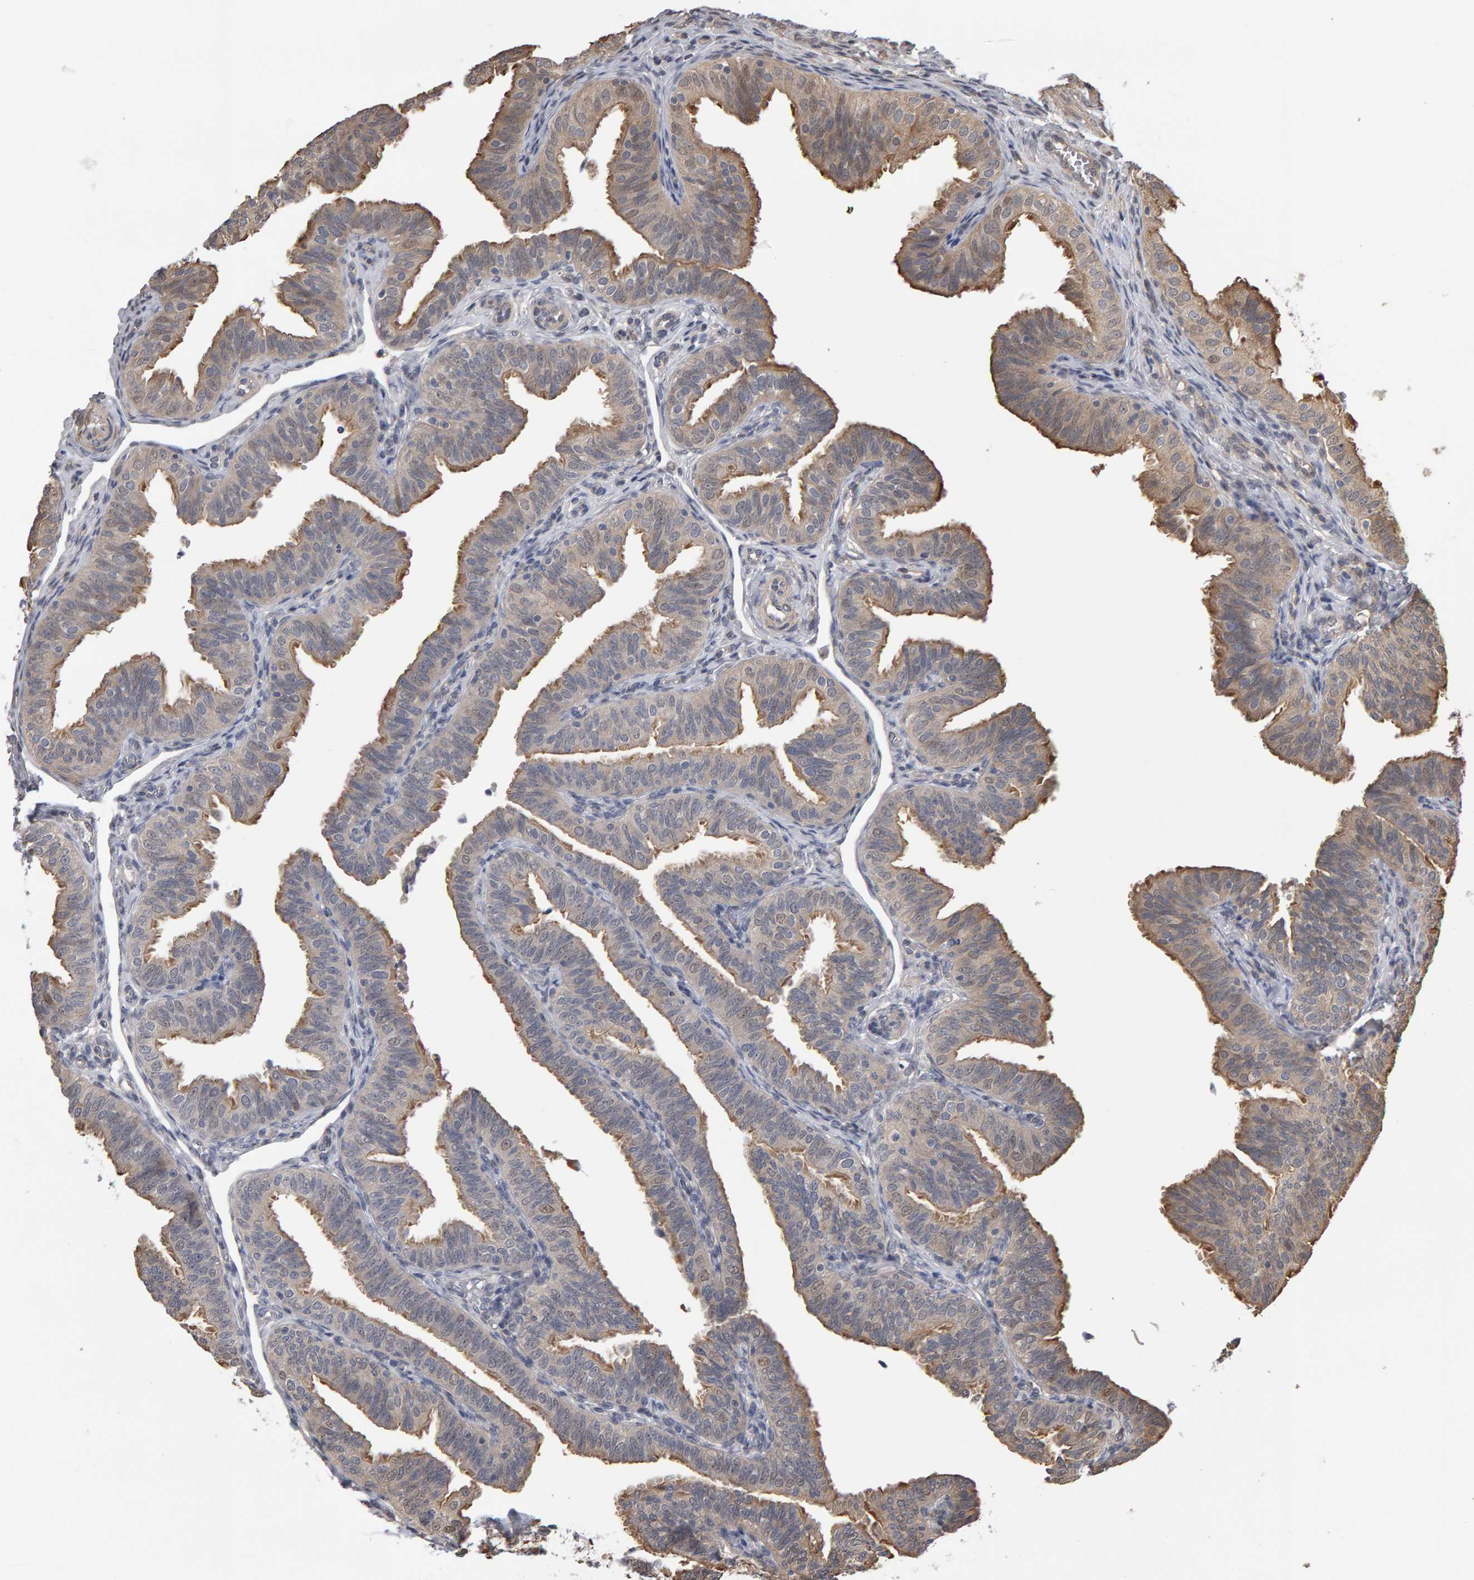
{"staining": {"intensity": "moderate", "quantity": ">75%", "location": "cytoplasmic/membranous"}, "tissue": "fallopian tube", "cell_type": "Glandular cells", "image_type": "normal", "snomed": [{"axis": "morphology", "description": "Normal tissue, NOS"}, {"axis": "topography", "description": "Fallopian tube"}], "caption": "The histopathology image reveals immunohistochemical staining of normal fallopian tube. There is moderate cytoplasmic/membranous expression is identified in approximately >75% of glandular cells.", "gene": "COASY", "patient": {"sex": "female", "age": 35}}